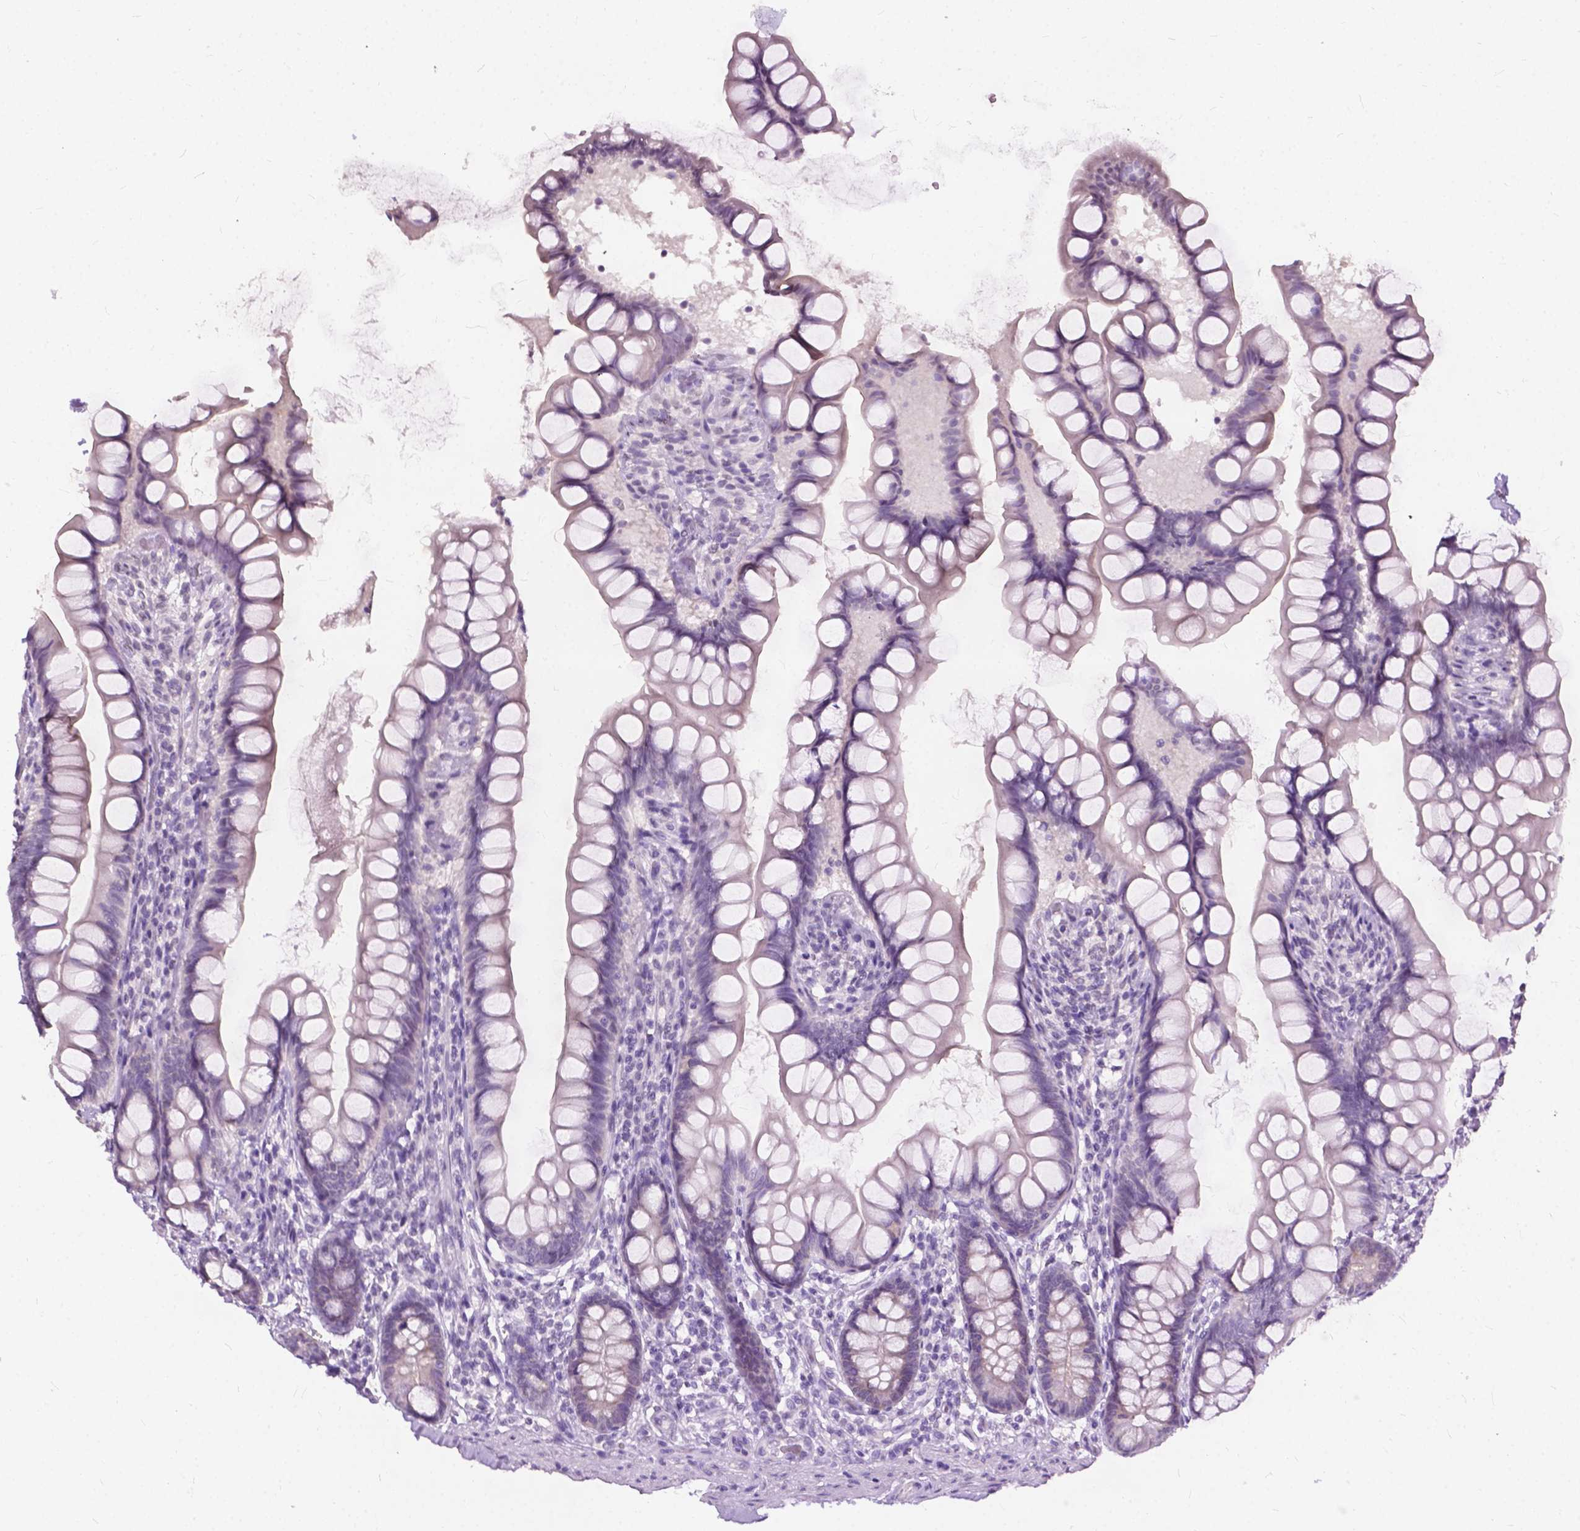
{"staining": {"intensity": "weak", "quantity": "<25%", "location": "cytoplasmic/membranous"}, "tissue": "small intestine", "cell_type": "Glandular cells", "image_type": "normal", "snomed": [{"axis": "morphology", "description": "Normal tissue, NOS"}, {"axis": "topography", "description": "Small intestine"}], "caption": "IHC image of unremarkable human small intestine stained for a protein (brown), which displays no expression in glandular cells. The staining is performed using DAB (3,3'-diaminobenzidine) brown chromogen with nuclei counter-stained in using hematoxylin.", "gene": "GPR37L1", "patient": {"sex": "male", "age": 70}}